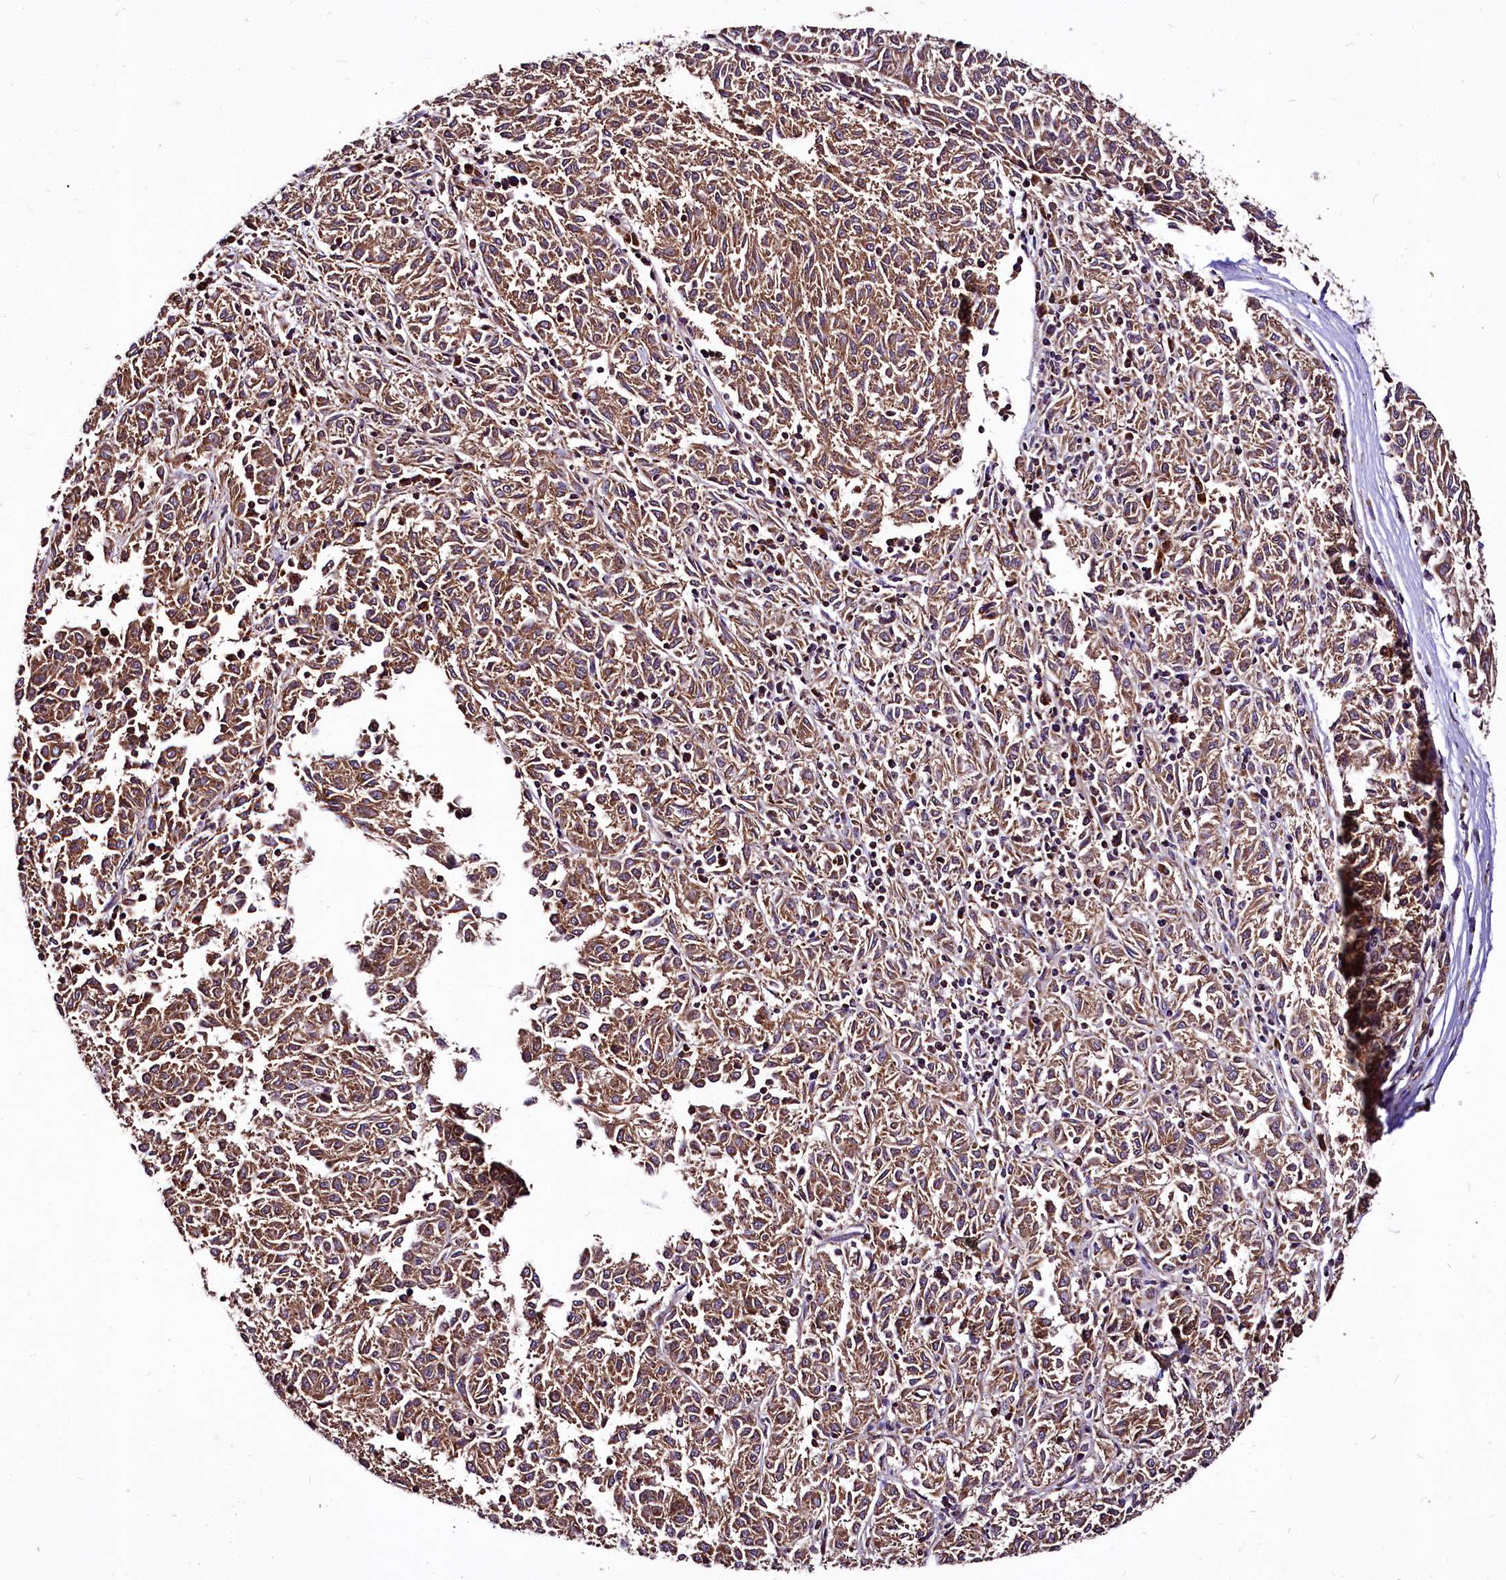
{"staining": {"intensity": "moderate", "quantity": ">75%", "location": "cytoplasmic/membranous"}, "tissue": "melanoma", "cell_type": "Tumor cells", "image_type": "cancer", "snomed": [{"axis": "morphology", "description": "Malignant melanoma, NOS"}, {"axis": "topography", "description": "Skin"}], "caption": "A brown stain shows moderate cytoplasmic/membranous staining of a protein in human malignant melanoma tumor cells. The protein is stained brown, and the nuclei are stained in blue (DAB (3,3'-diaminobenzidine) IHC with brightfield microscopy, high magnification).", "gene": "LRSAM1", "patient": {"sex": "female", "age": 72}}